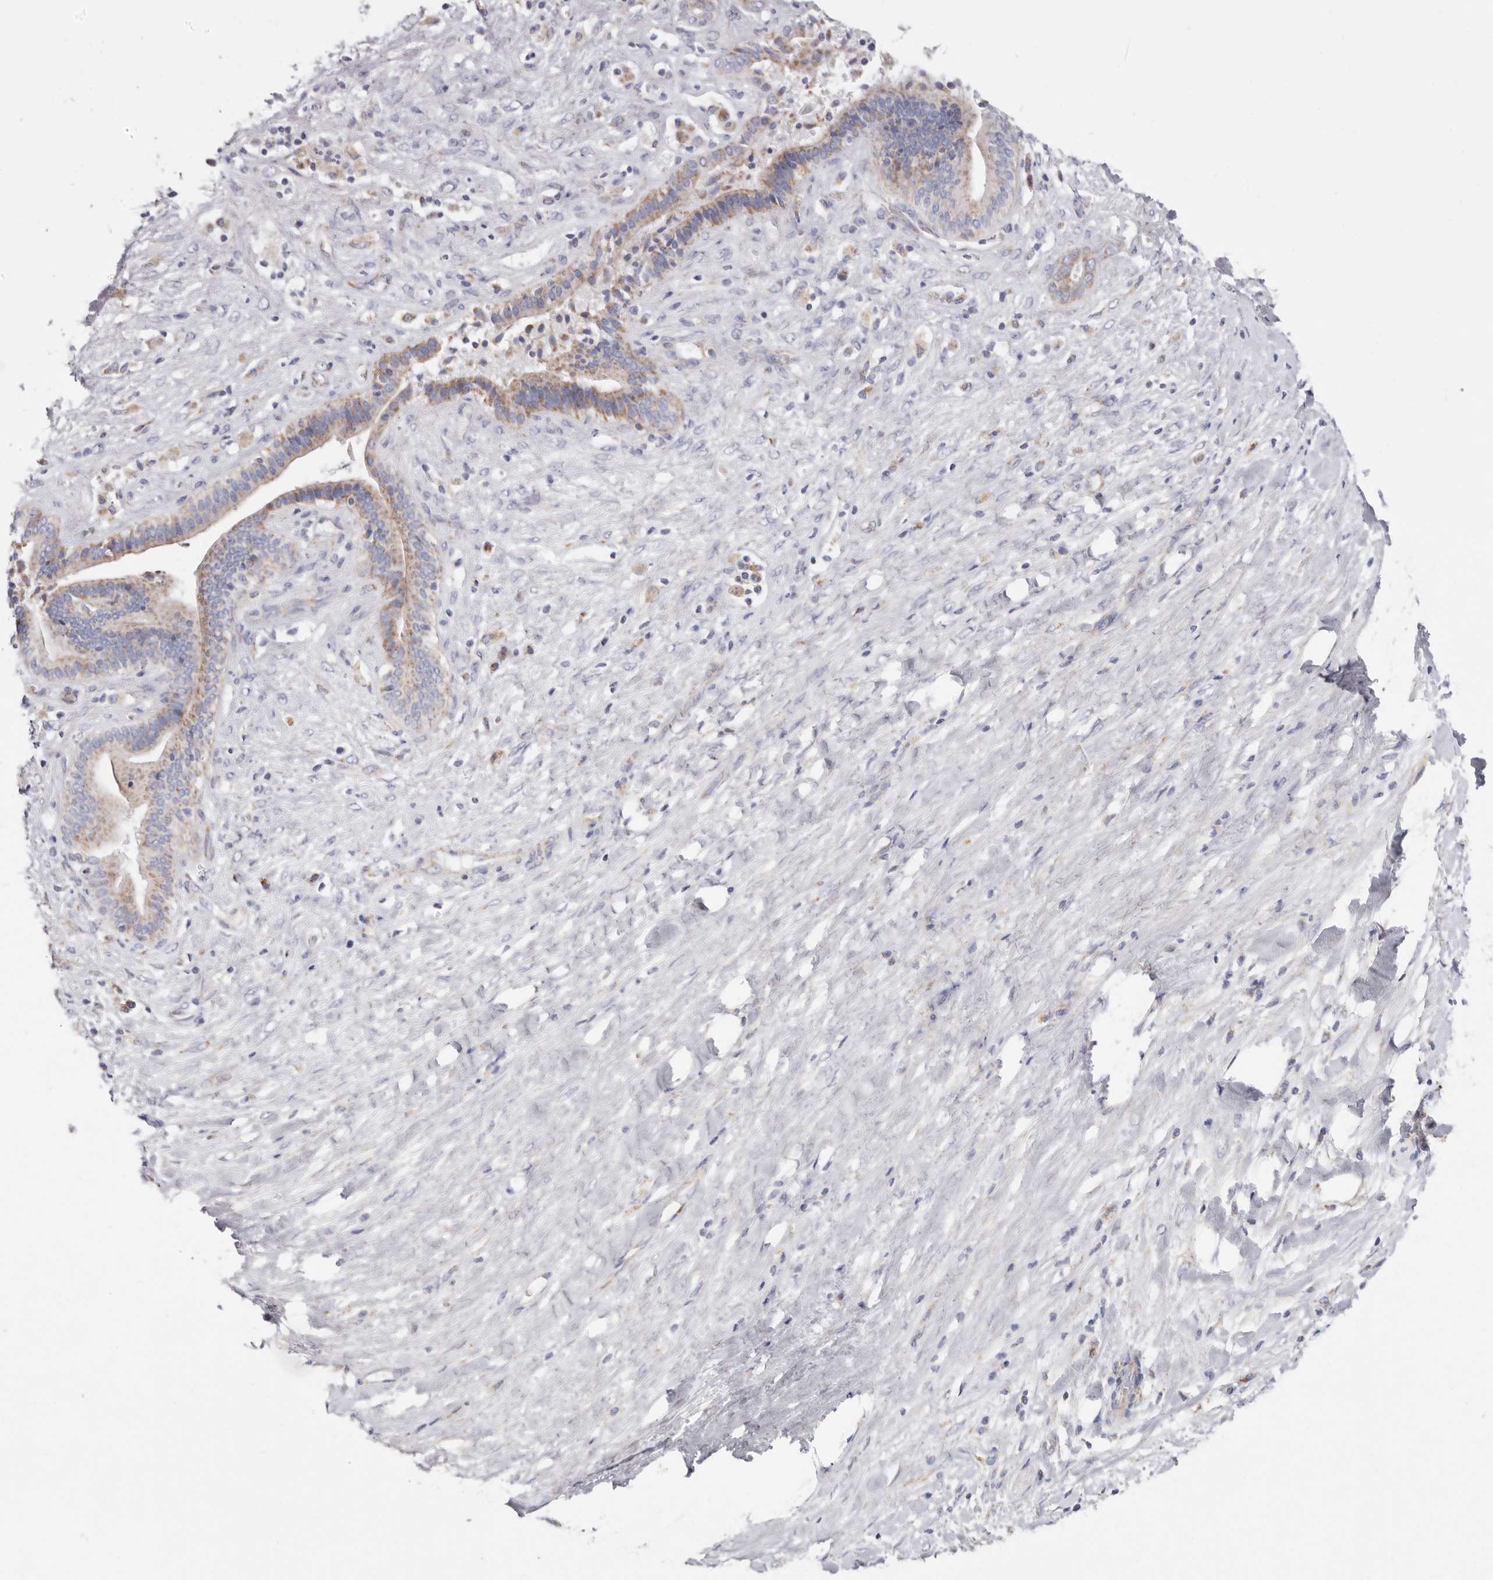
{"staining": {"intensity": "moderate", "quantity": ">75%", "location": "cytoplasmic/membranous"}, "tissue": "liver cancer", "cell_type": "Tumor cells", "image_type": "cancer", "snomed": [{"axis": "morphology", "description": "Cholangiocarcinoma"}, {"axis": "topography", "description": "Liver"}], "caption": "This photomicrograph demonstrates cholangiocarcinoma (liver) stained with IHC to label a protein in brown. The cytoplasmic/membranous of tumor cells show moderate positivity for the protein. Nuclei are counter-stained blue.", "gene": "RSPO2", "patient": {"sex": "female", "age": 52}}